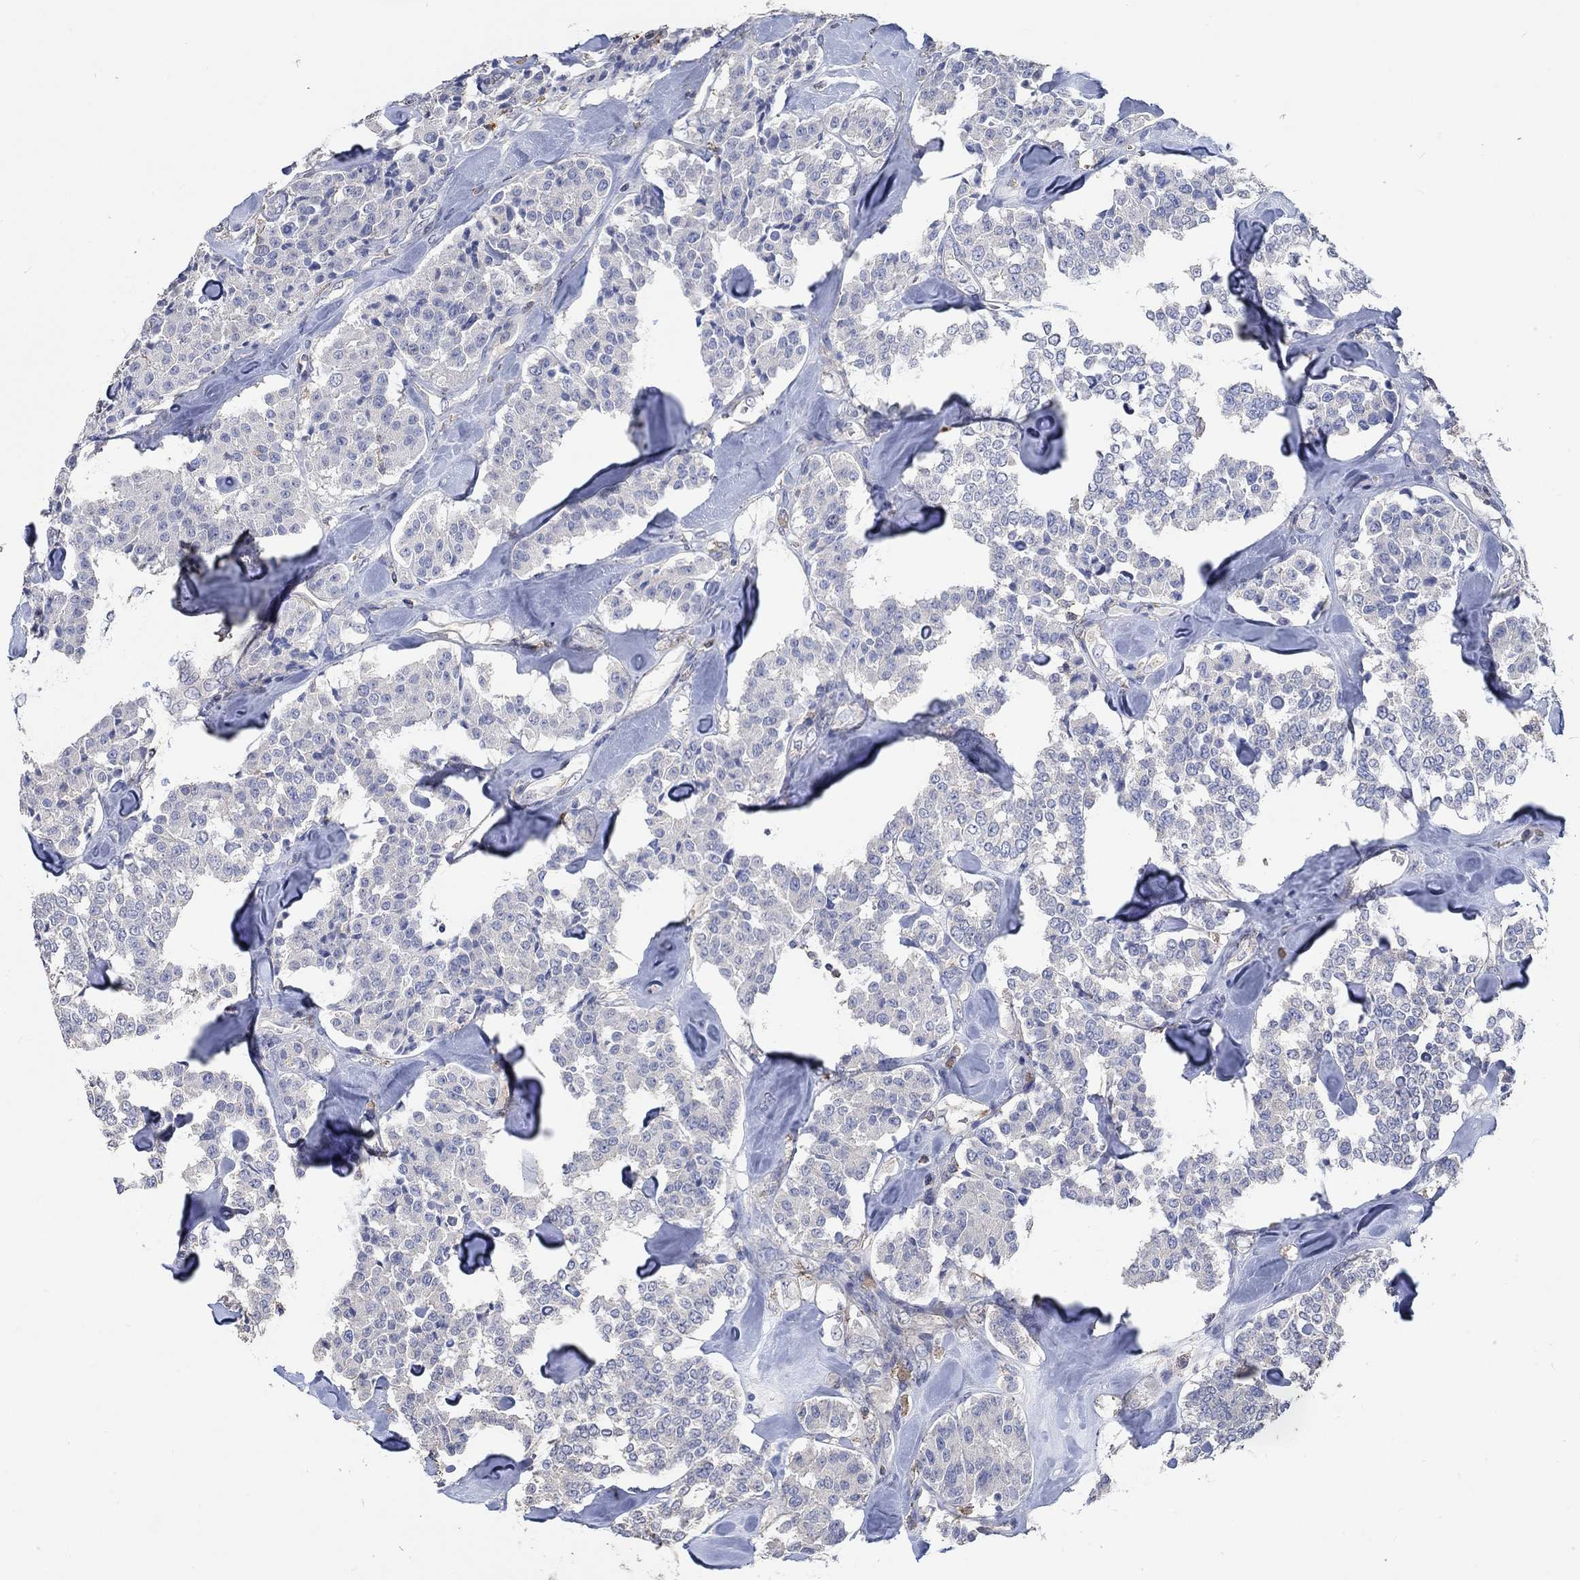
{"staining": {"intensity": "negative", "quantity": "none", "location": "none"}, "tissue": "carcinoid", "cell_type": "Tumor cells", "image_type": "cancer", "snomed": [{"axis": "morphology", "description": "Carcinoid, malignant, NOS"}, {"axis": "topography", "description": "Pancreas"}], "caption": "Tumor cells show no significant staining in carcinoid.", "gene": "TNFAIP8L3", "patient": {"sex": "male", "age": 41}}